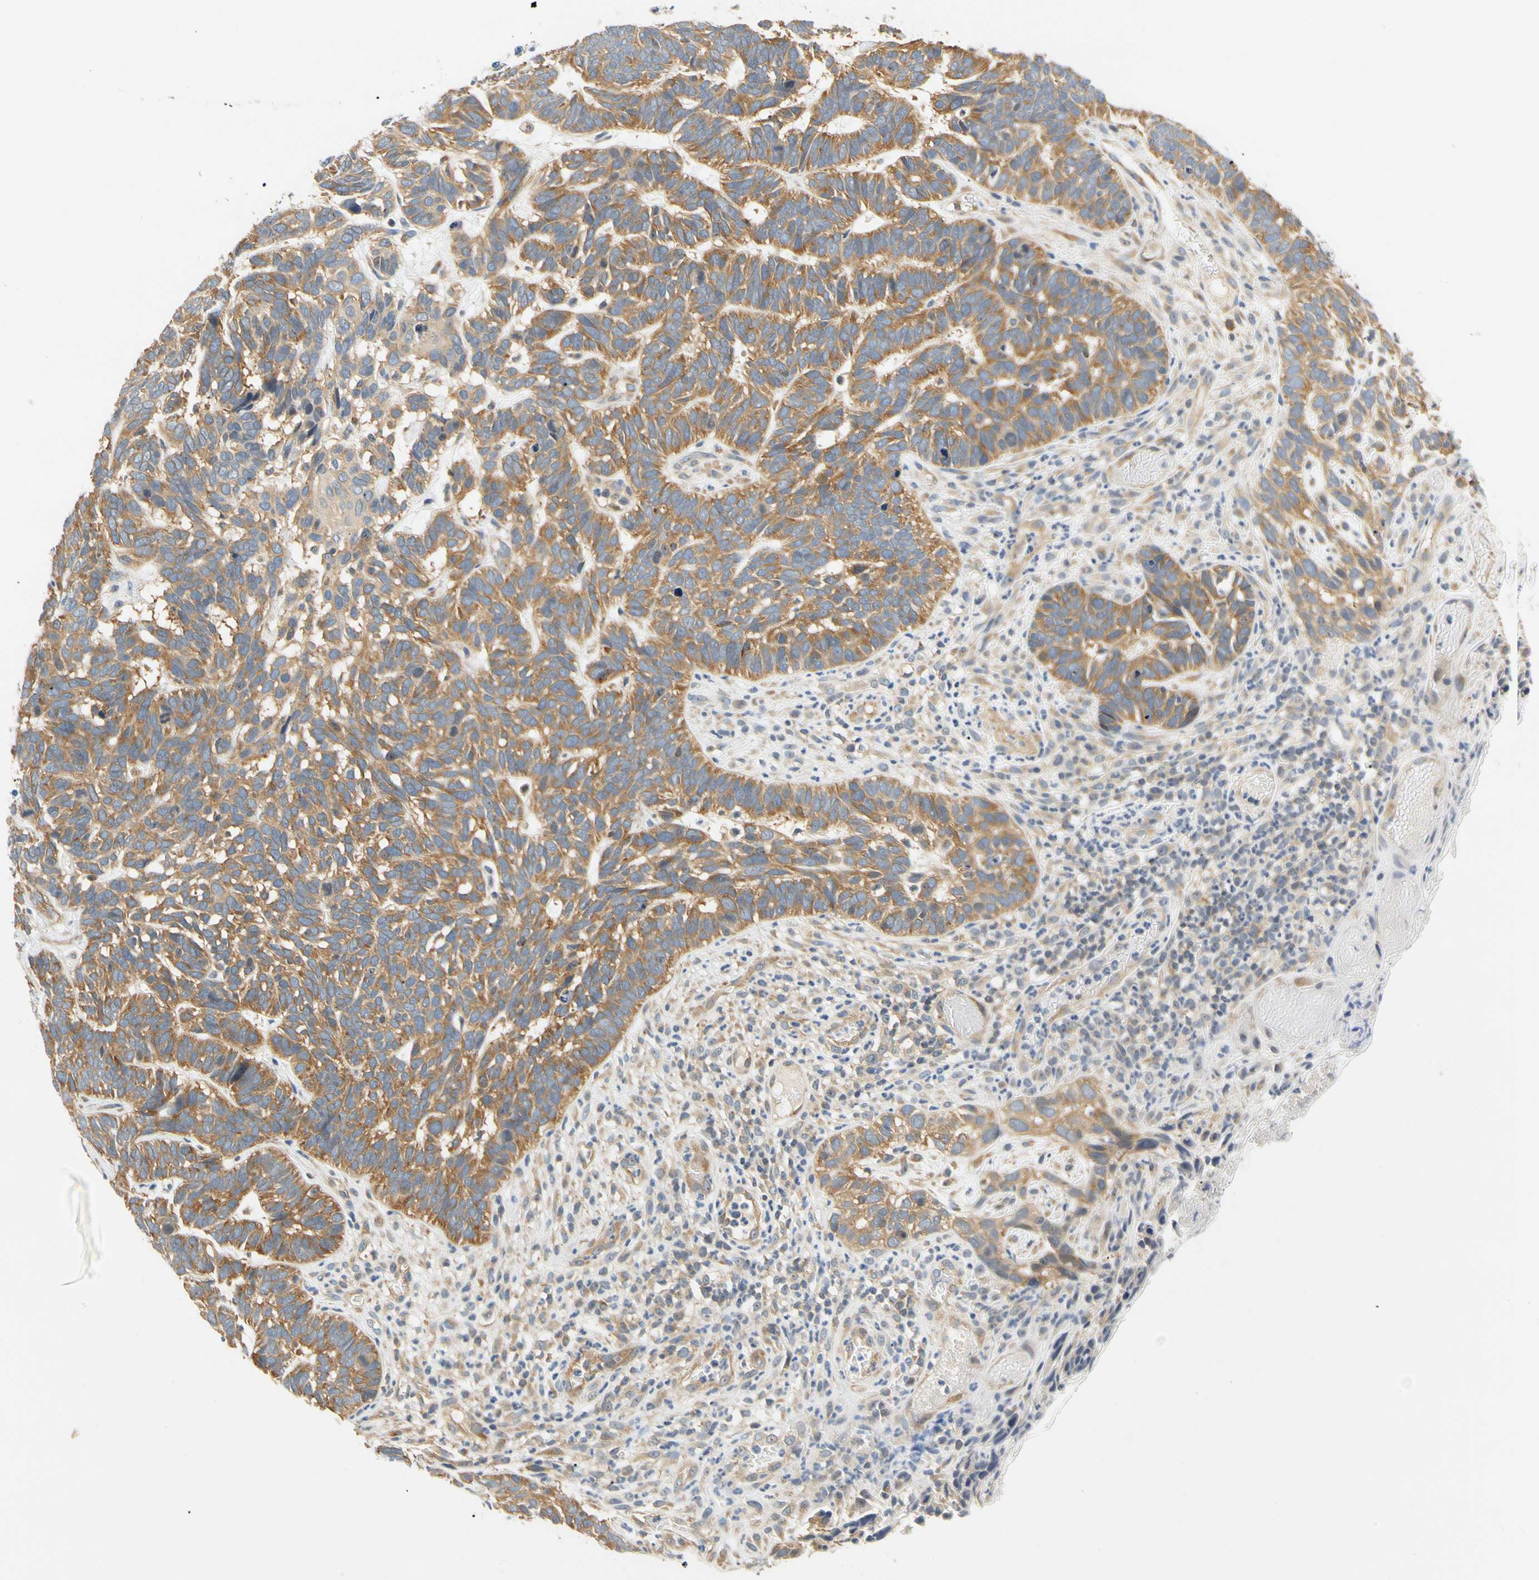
{"staining": {"intensity": "moderate", "quantity": ">75%", "location": "cytoplasmic/membranous"}, "tissue": "skin cancer", "cell_type": "Tumor cells", "image_type": "cancer", "snomed": [{"axis": "morphology", "description": "Basal cell carcinoma"}, {"axis": "topography", "description": "Skin"}], "caption": "Human skin cancer stained with a brown dye shows moderate cytoplasmic/membranous positive expression in about >75% of tumor cells.", "gene": "LRRC47", "patient": {"sex": "male", "age": 87}}